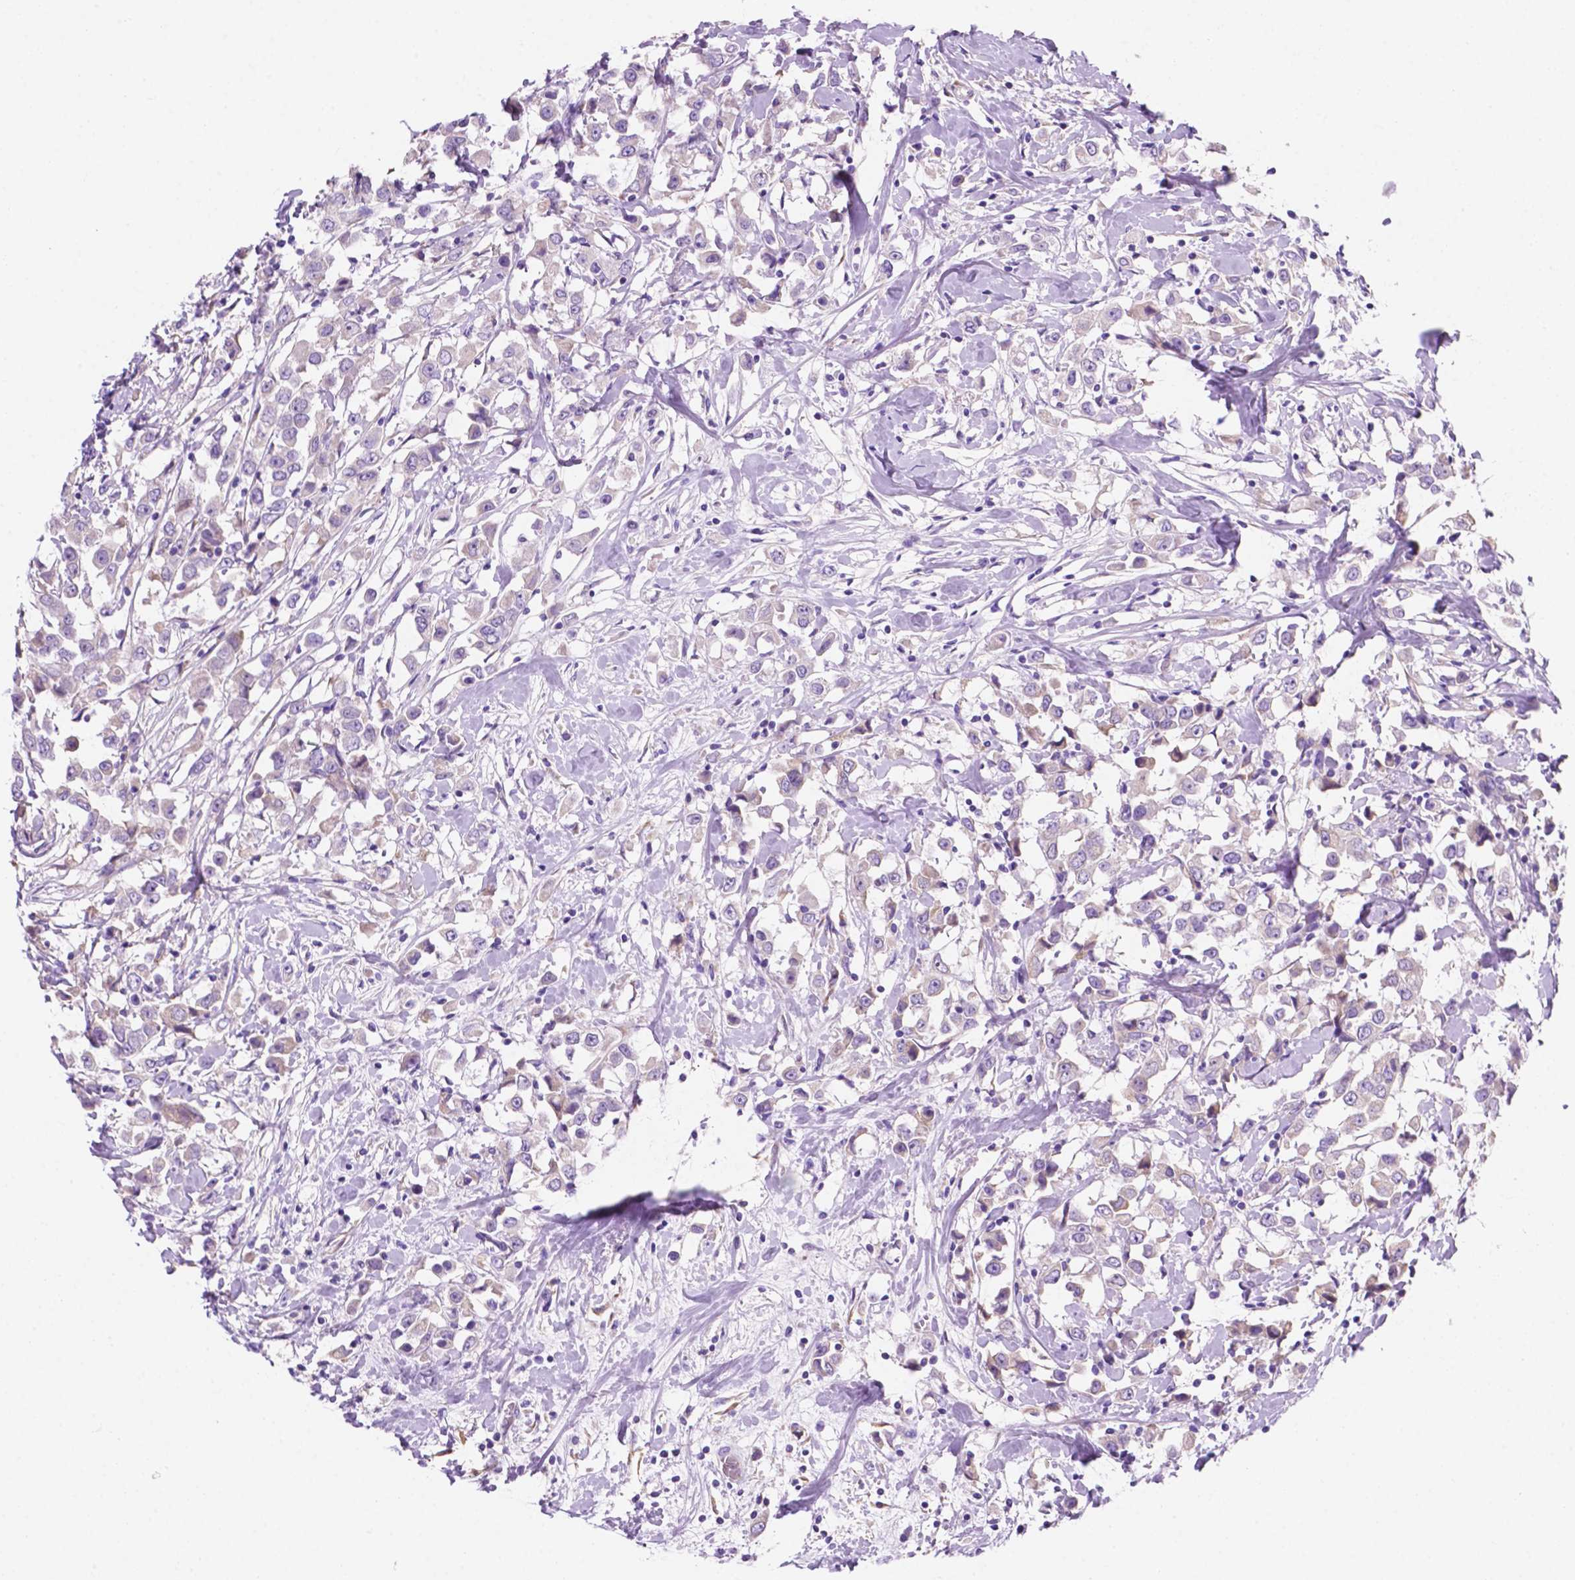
{"staining": {"intensity": "negative", "quantity": "none", "location": "none"}, "tissue": "breast cancer", "cell_type": "Tumor cells", "image_type": "cancer", "snomed": [{"axis": "morphology", "description": "Duct carcinoma"}, {"axis": "topography", "description": "Breast"}], "caption": "A high-resolution photomicrograph shows immunohistochemistry (IHC) staining of breast infiltrating ductal carcinoma, which demonstrates no significant staining in tumor cells. (Stains: DAB (3,3'-diaminobenzidine) IHC with hematoxylin counter stain, Microscopy: brightfield microscopy at high magnification).", "gene": "CEACAM7", "patient": {"sex": "female", "age": 61}}